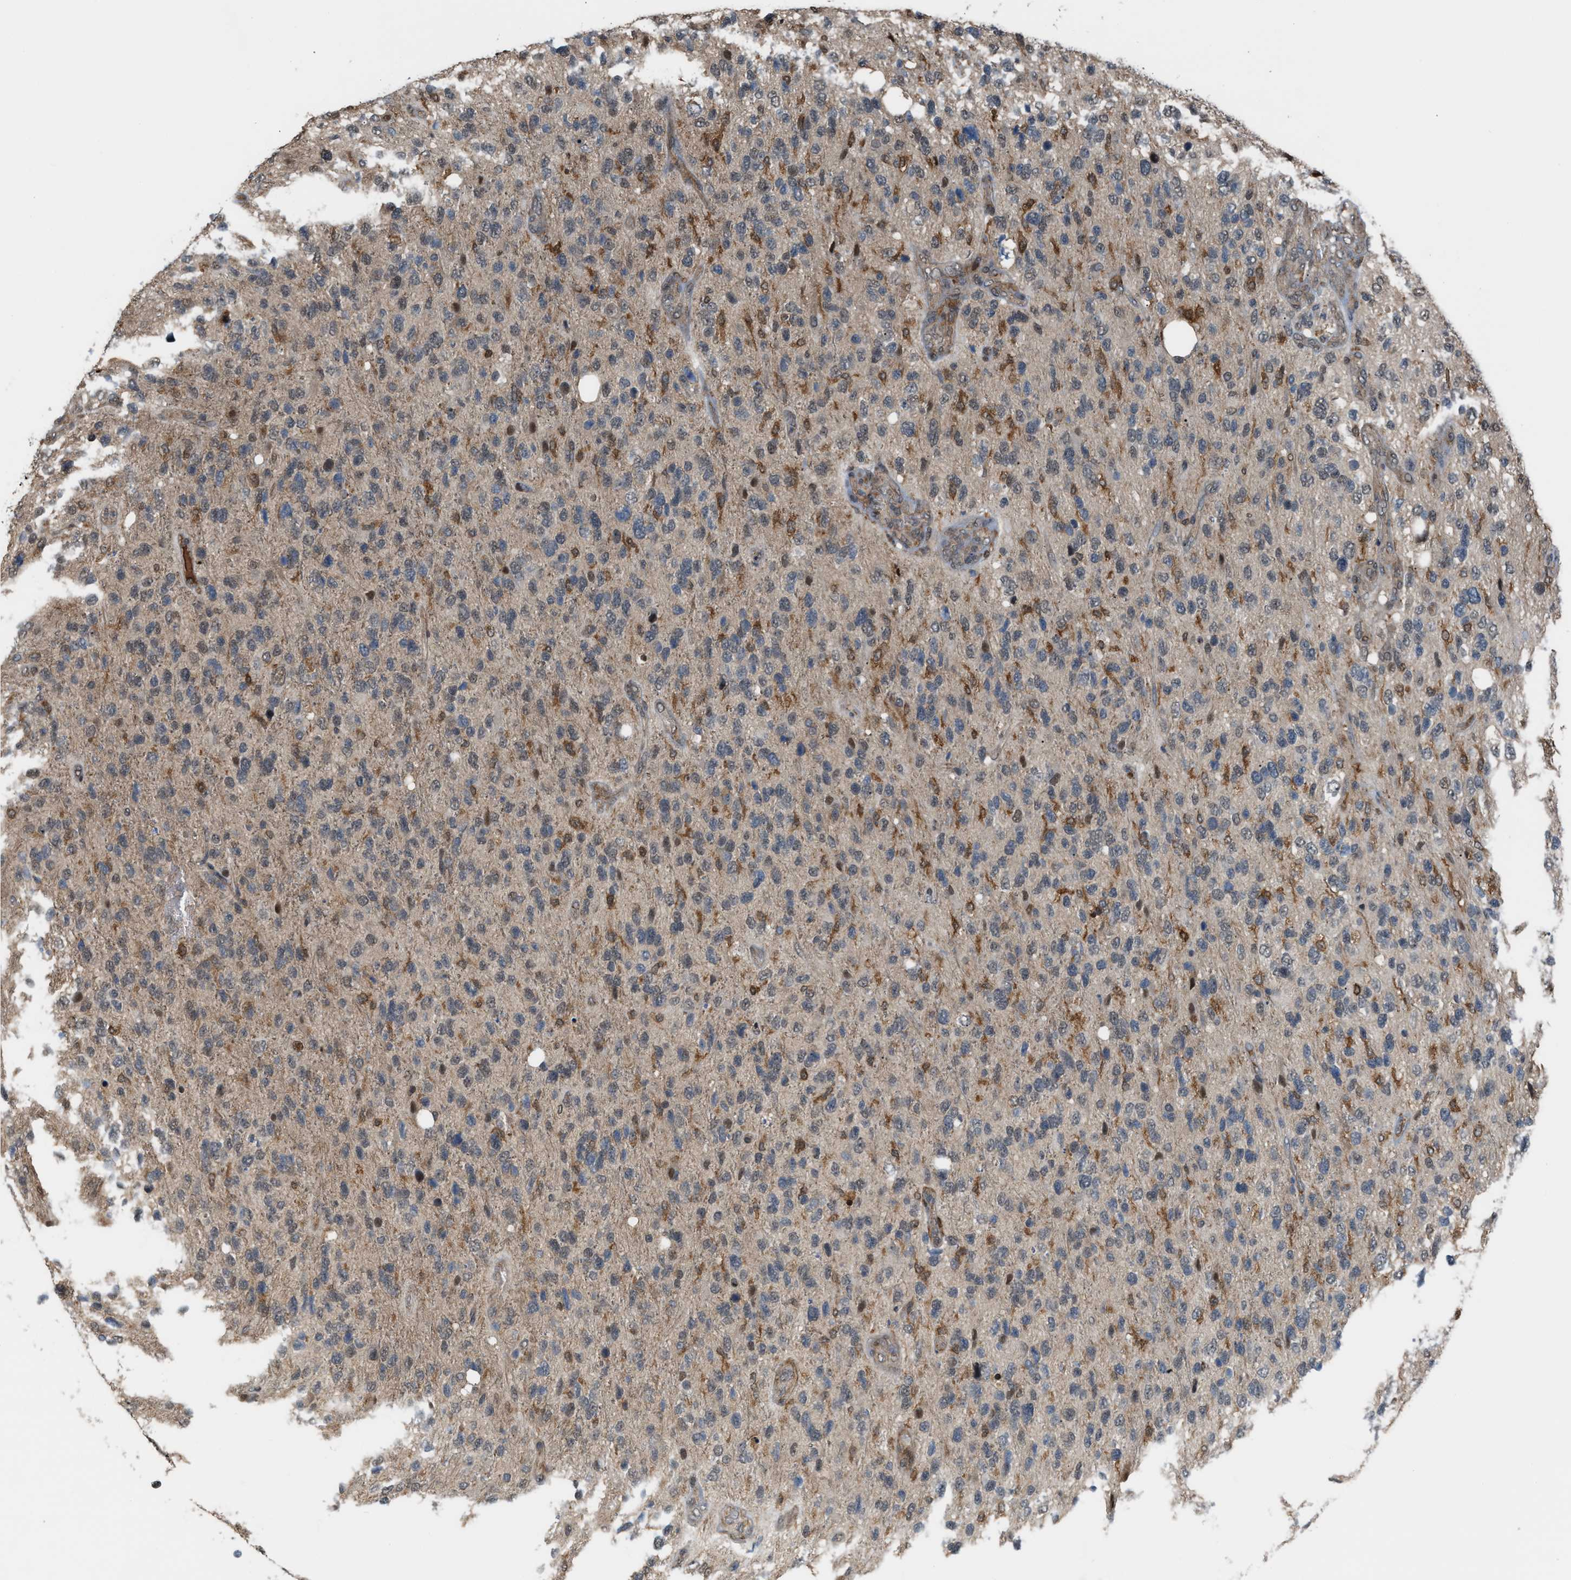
{"staining": {"intensity": "weak", "quantity": "<25%", "location": "nuclear"}, "tissue": "glioma", "cell_type": "Tumor cells", "image_type": "cancer", "snomed": [{"axis": "morphology", "description": "Glioma, malignant, High grade"}, {"axis": "topography", "description": "Brain"}], "caption": "Micrograph shows no protein staining in tumor cells of glioma tissue.", "gene": "RFFL", "patient": {"sex": "female", "age": 58}}